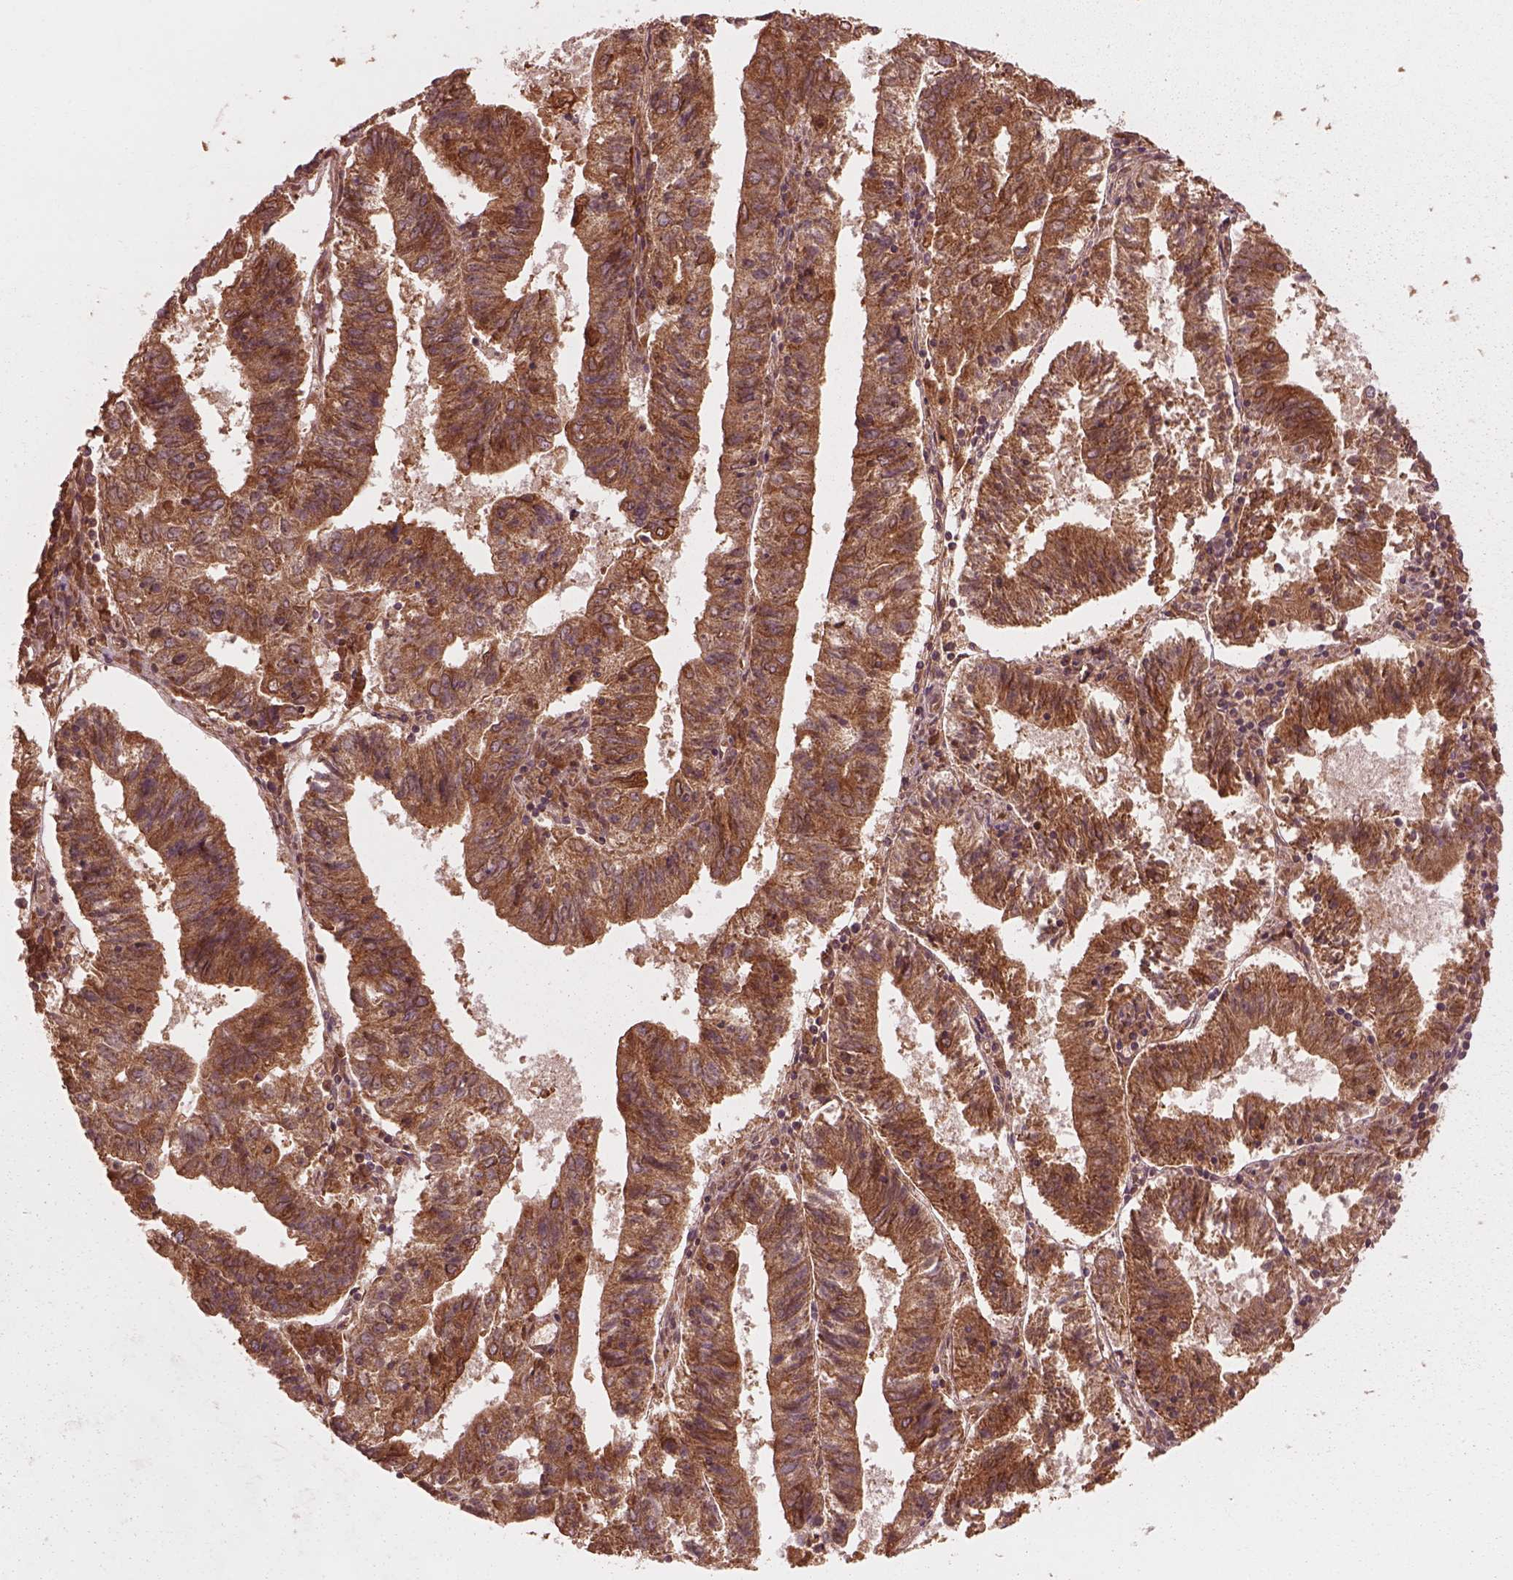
{"staining": {"intensity": "strong", "quantity": ">75%", "location": "cytoplasmic/membranous"}, "tissue": "endometrial cancer", "cell_type": "Tumor cells", "image_type": "cancer", "snomed": [{"axis": "morphology", "description": "Adenocarcinoma, NOS"}, {"axis": "topography", "description": "Endometrium"}], "caption": "A photomicrograph of human adenocarcinoma (endometrial) stained for a protein reveals strong cytoplasmic/membranous brown staining in tumor cells. The staining was performed using DAB (3,3'-diaminobenzidine) to visualize the protein expression in brown, while the nuclei were stained in blue with hematoxylin (Magnification: 20x).", "gene": "PIK3R2", "patient": {"sex": "female", "age": 82}}